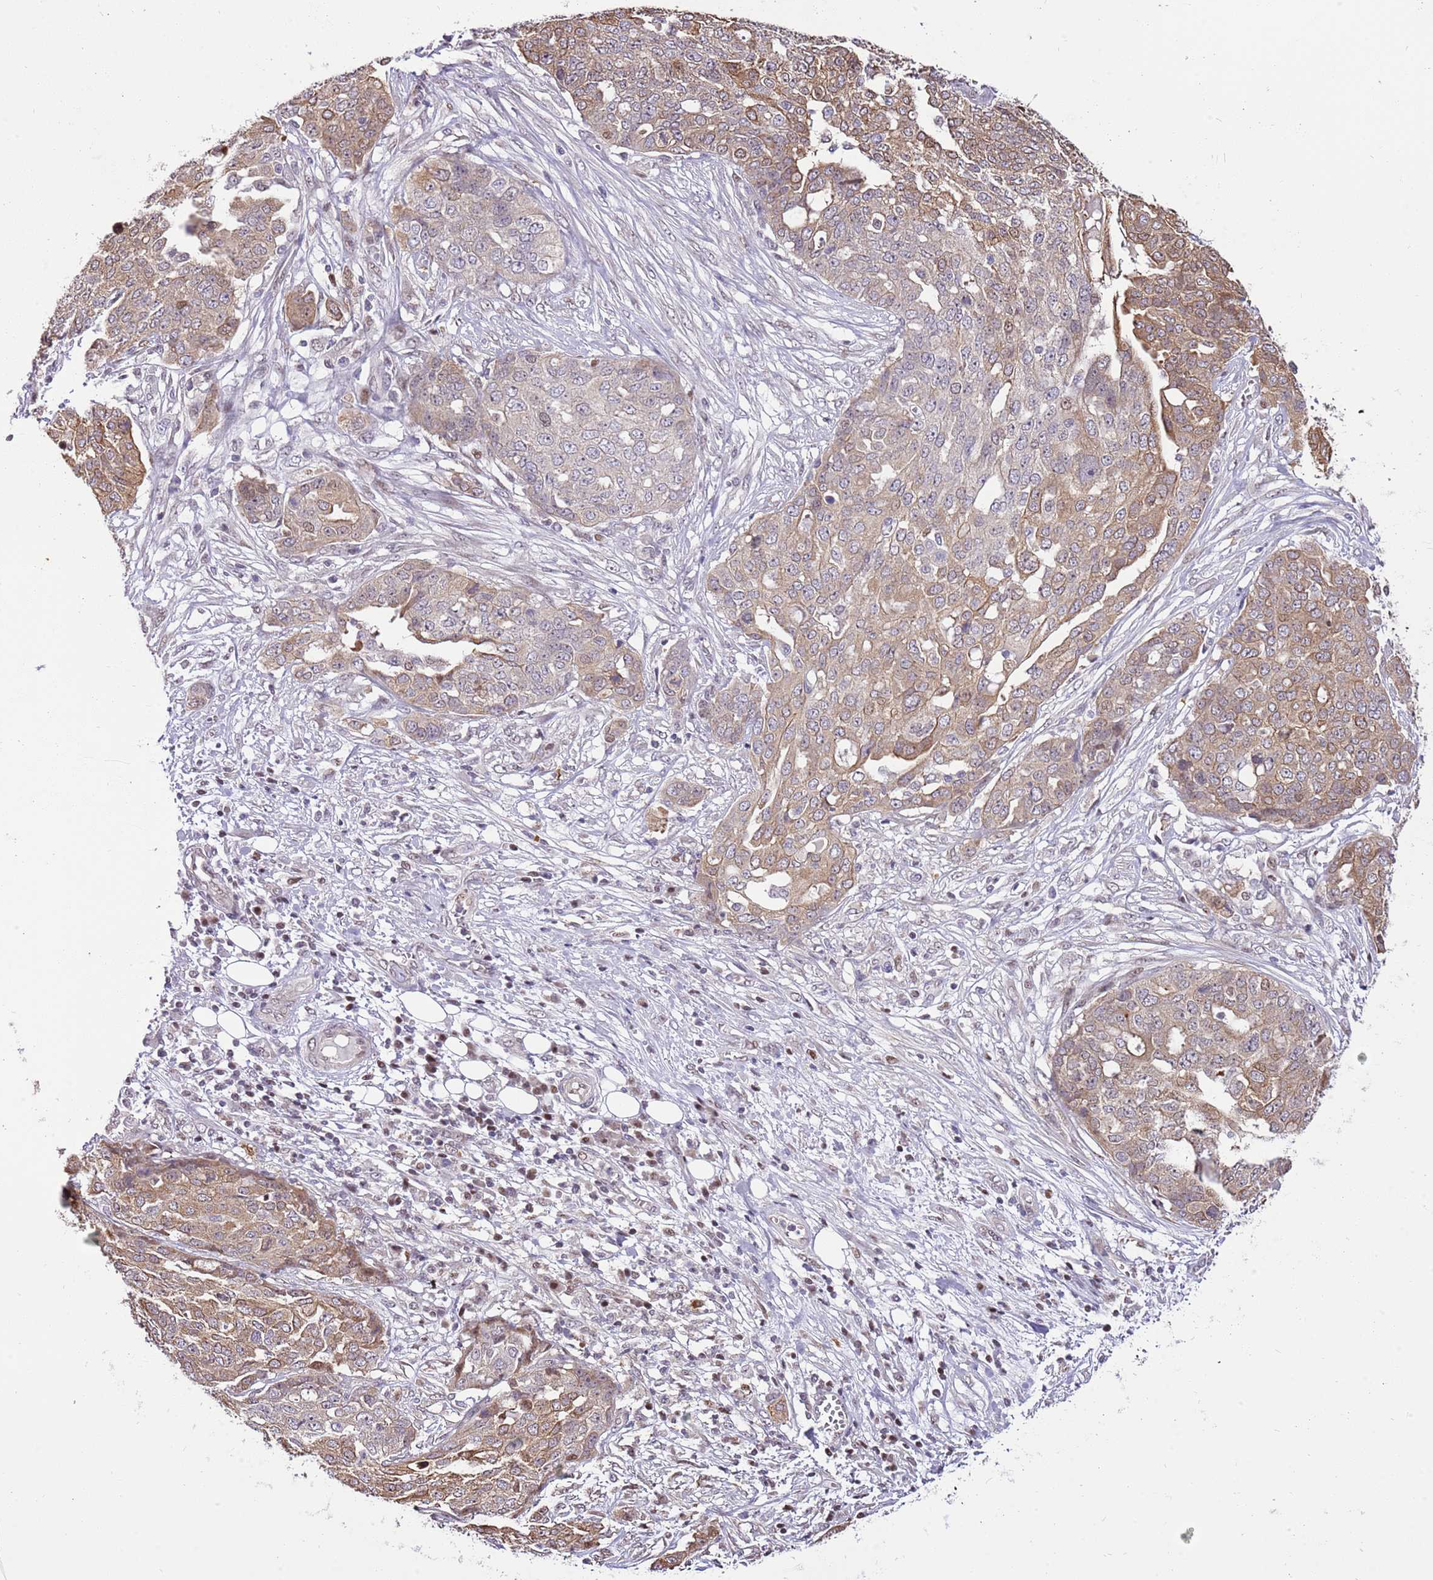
{"staining": {"intensity": "weak", "quantity": ">75%", "location": "cytoplasmic/membranous"}, "tissue": "ovarian cancer", "cell_type": "Tumor cells", "image_type": "cancer", "snomed": [{"axis": "morphology", "description": "Cystadenocarcinoma, serous, NOS"}, {"axis": "topography", "description": "Soft tissue"}, {"axis": "topography", "description": "Ovary"}], "caption": "Immunohistochemistry (IHC) histopathology image of human ovarian serous cystadenocarcinoma stained for a protein (brown), which exhibits low levels of weak cytoplasmic/membranous staining in approximately >75% of tumor cells.", "gene": "RFK", "patient": {"sex": "female", "age": 57}}